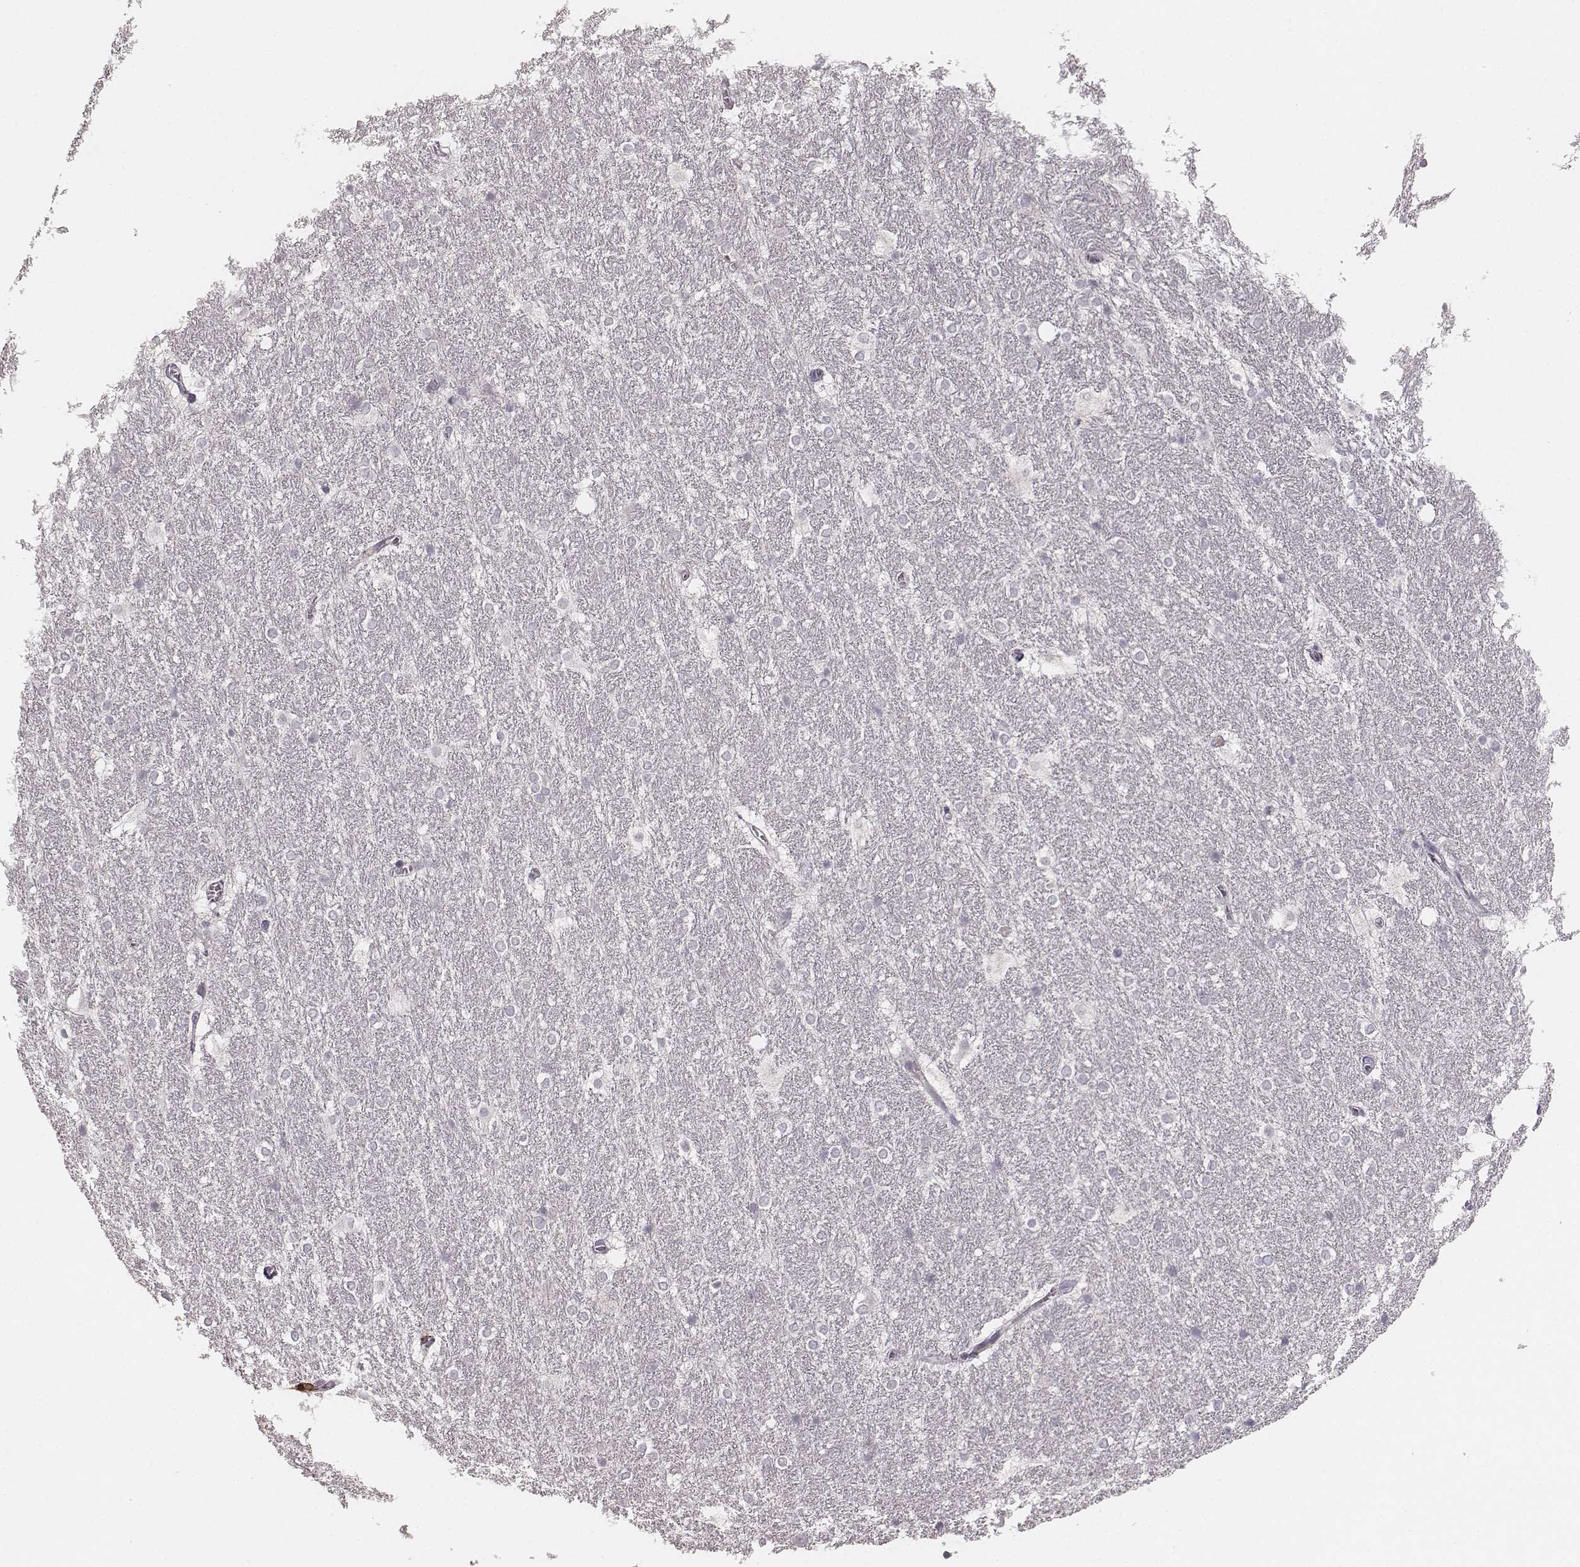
{"staining": {"intensity": "negative", "quantity": "none", "location": "none"}, "tissue": "hippocampus", "cell_type": "Glial cells", "image_type": "normal", "snomed": [{"axis": "morphology", "description": "Normal tissue, NOS"}, {"axis": "topography", "description": "Cerebral cortex"}, {"axis": "topography", "description": "Hippocampus"}], "caption": "Immunohistochemical staining of normal hippocampus shows no significant staining in glial cells.", "gene": "CD8A", "patient": {"sex": "female", "age": 19}}